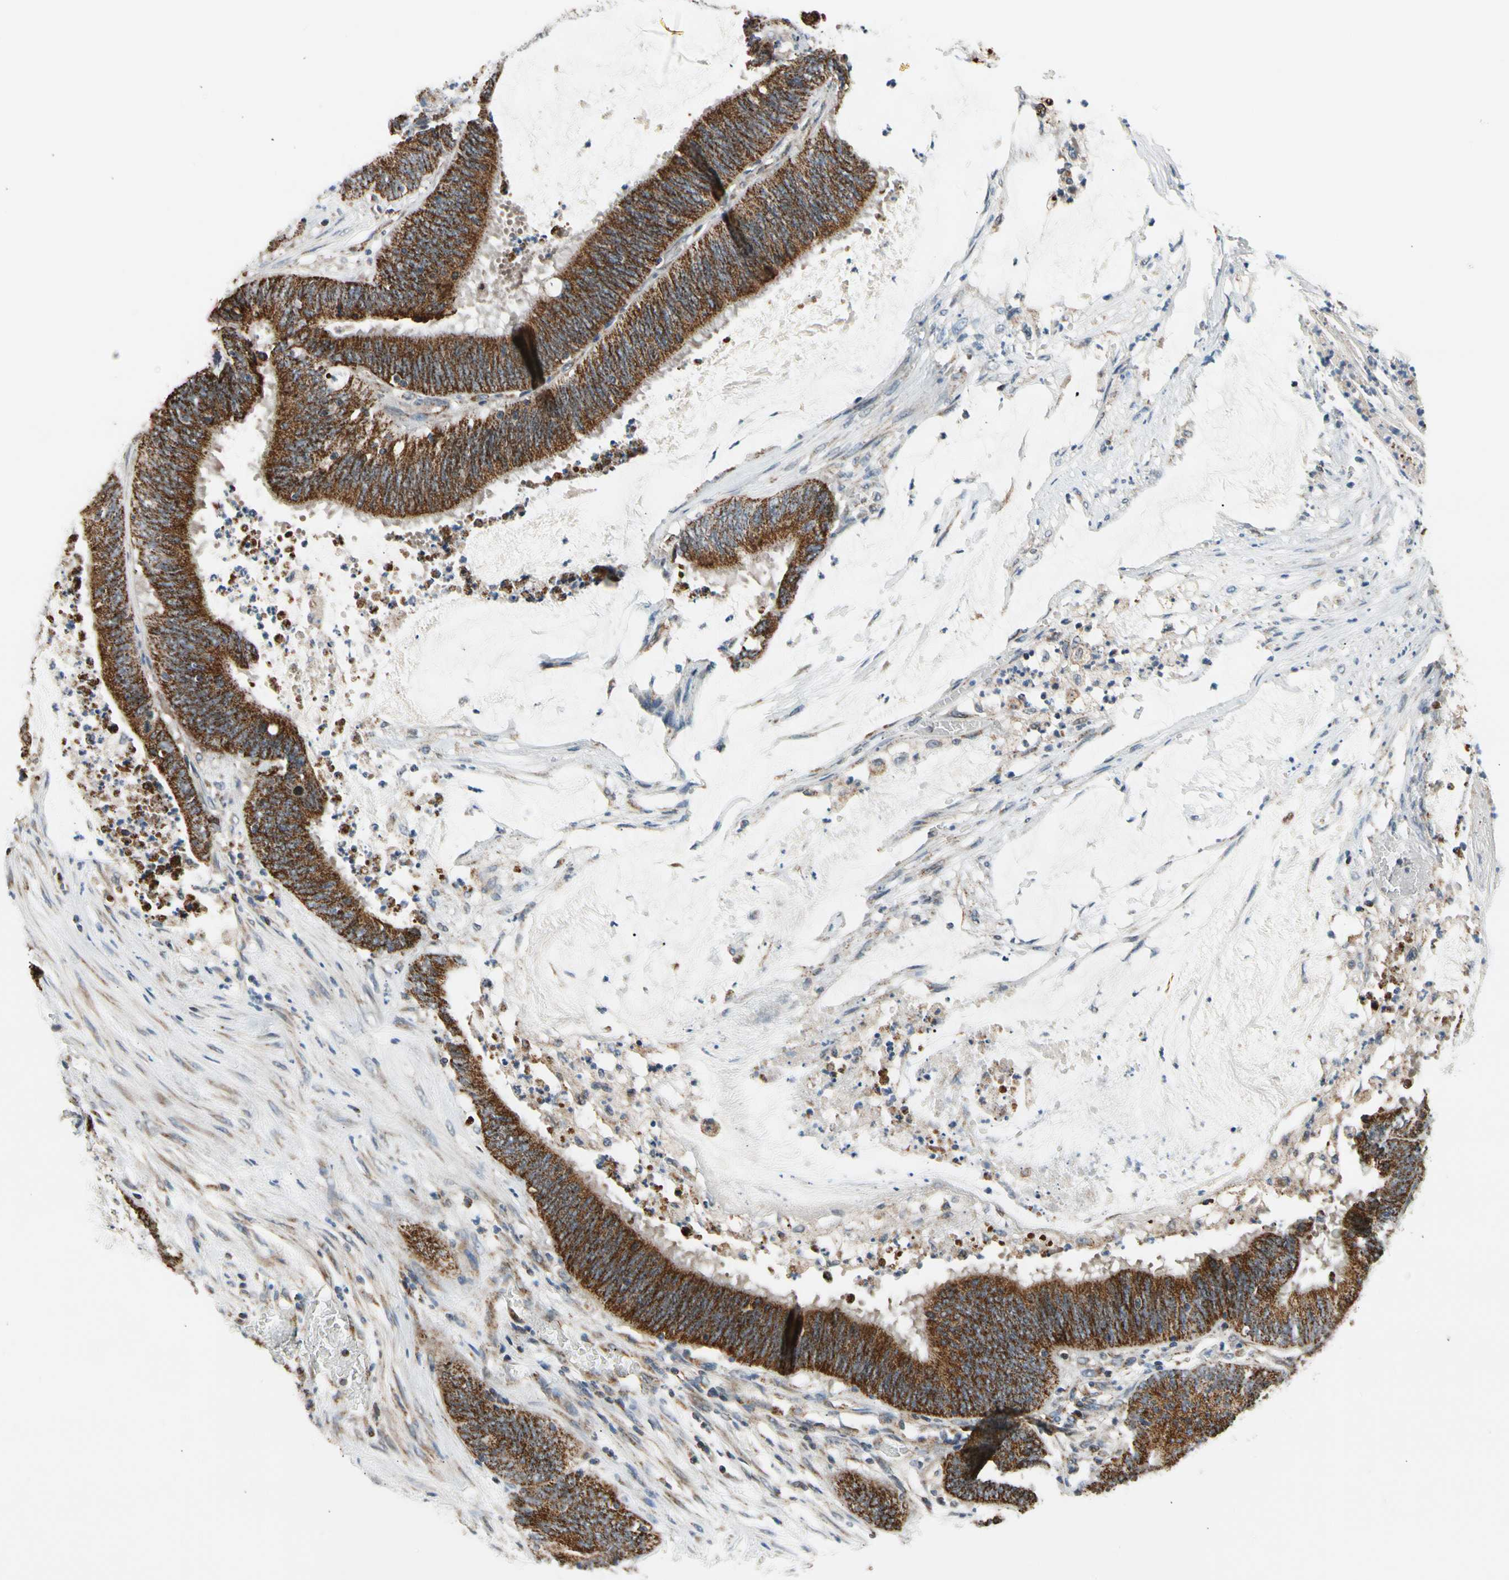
{"staining": {"intensity": "strong", "quantity": ">75%", "location": "cytoplasmic/membranous"}, "tissue": "colorectal cancer", "cell_type": "Tumor cells", "image_type": "cancer", "snomed": [{"axis": "morphology", "description": "Adenocarcinoma, NOS"}, {"axis": "topography", "description": "Rectum"}], "caption": "Strong cytoplasmic/membranous staining is identified in about >75% of tumor cells in colorectal adenocarcinoma. (Brightfield microscopy of DAB IHC at high magnification).", "gene": "KHDC4", "patient": {"sex": "female", "age": 66}}